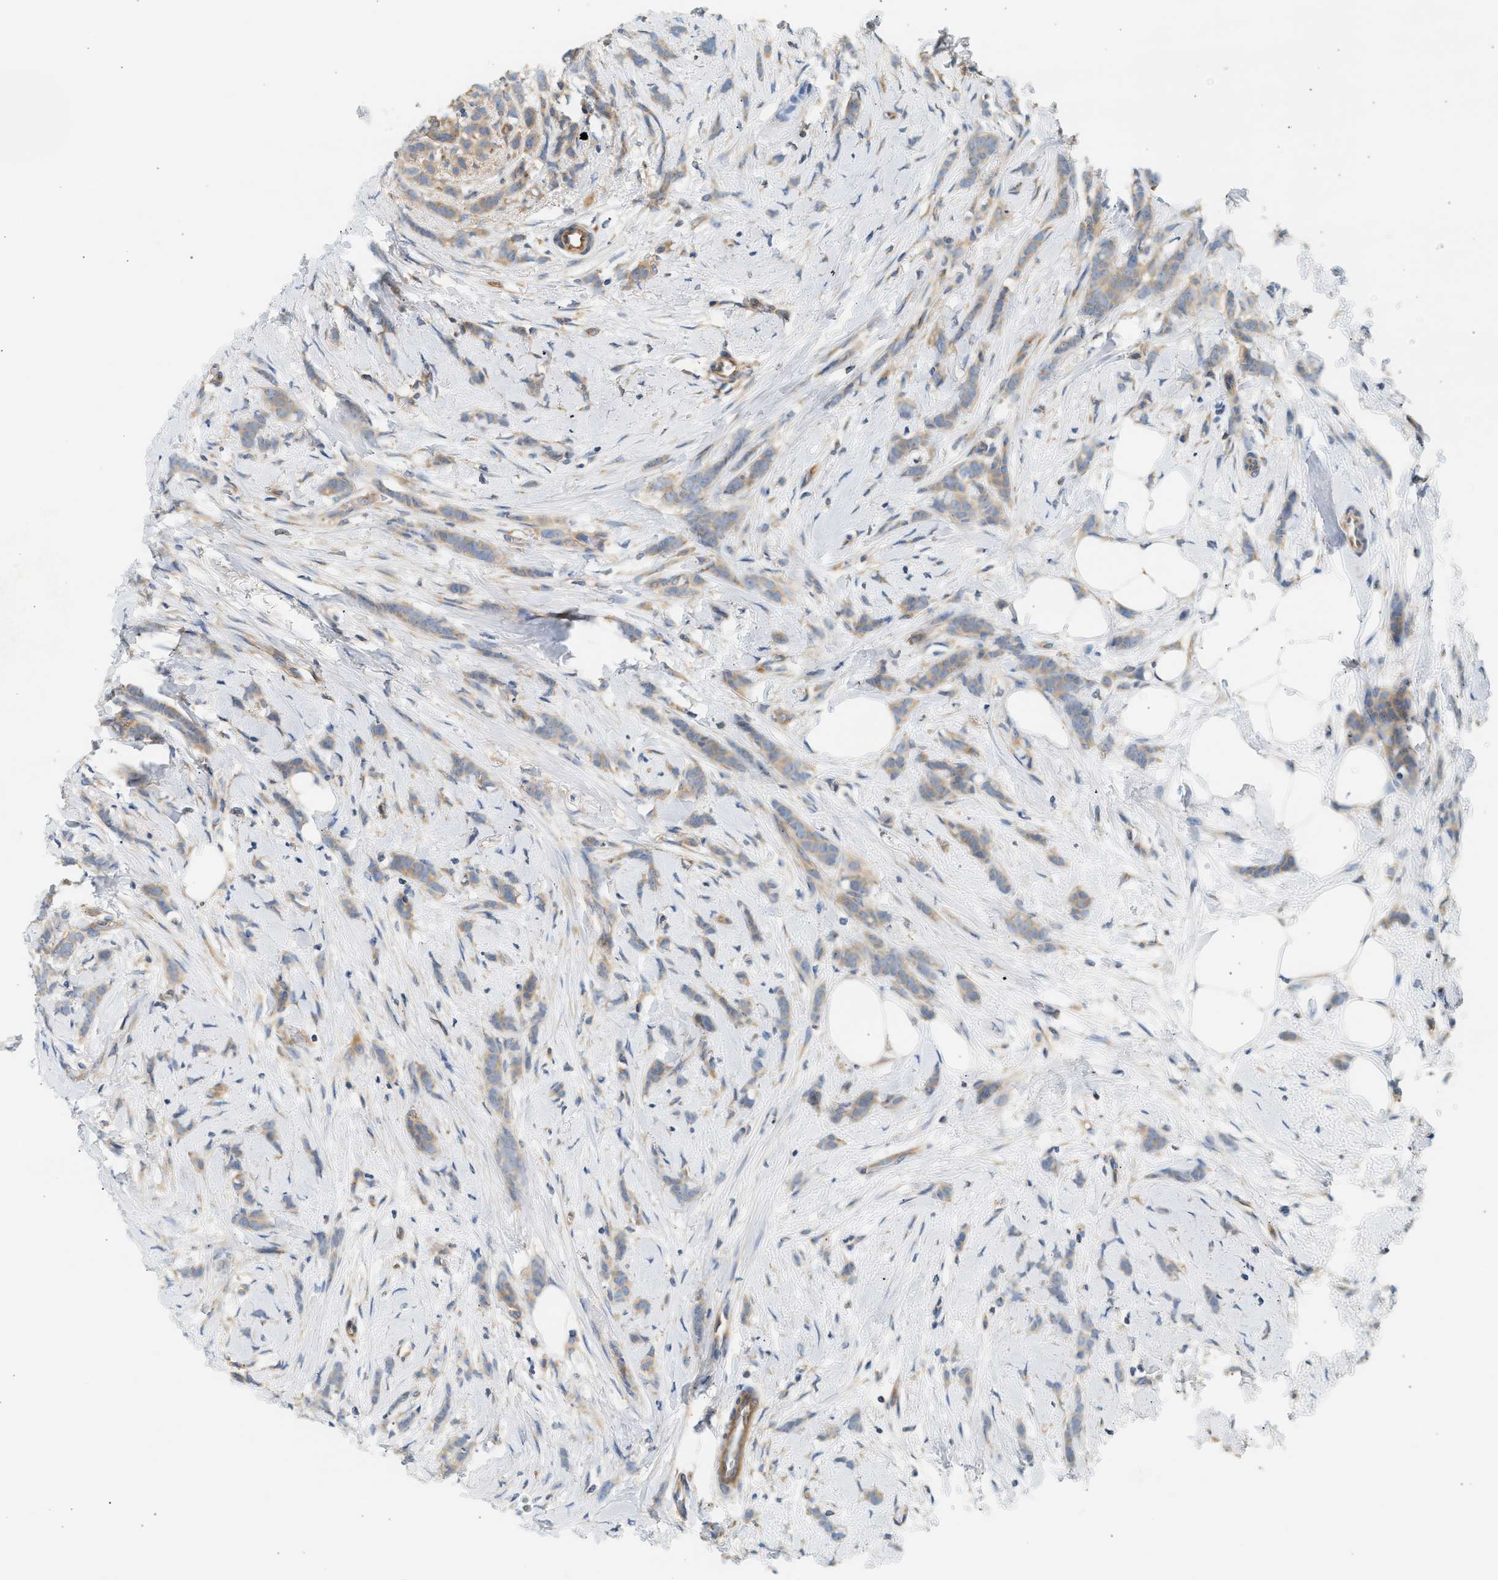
{"staining": {"intensity": "moderate", "quantity": ">75%", "location": "cytoplasmic/membranous"}, "tissue": "breast cancer", "cell_type": "Tumor cells", "image_type": "cancer", "snomed": [{"axis": "morphology", "description": "Lobular carcinoma, in situ"}, {"axis": "morphology", "description": "Lobular carcinoma"}, {"axis": "topography", "description": "Breast"}], "caption": "Moderate cytoplasmic/membranous expression for a protein is present in about >75% of tumor cells of lobular carcinoma (breast) using IHC.", "gene": "PAFAH1B1", "patient": {"sex": "female", "age": 41}}